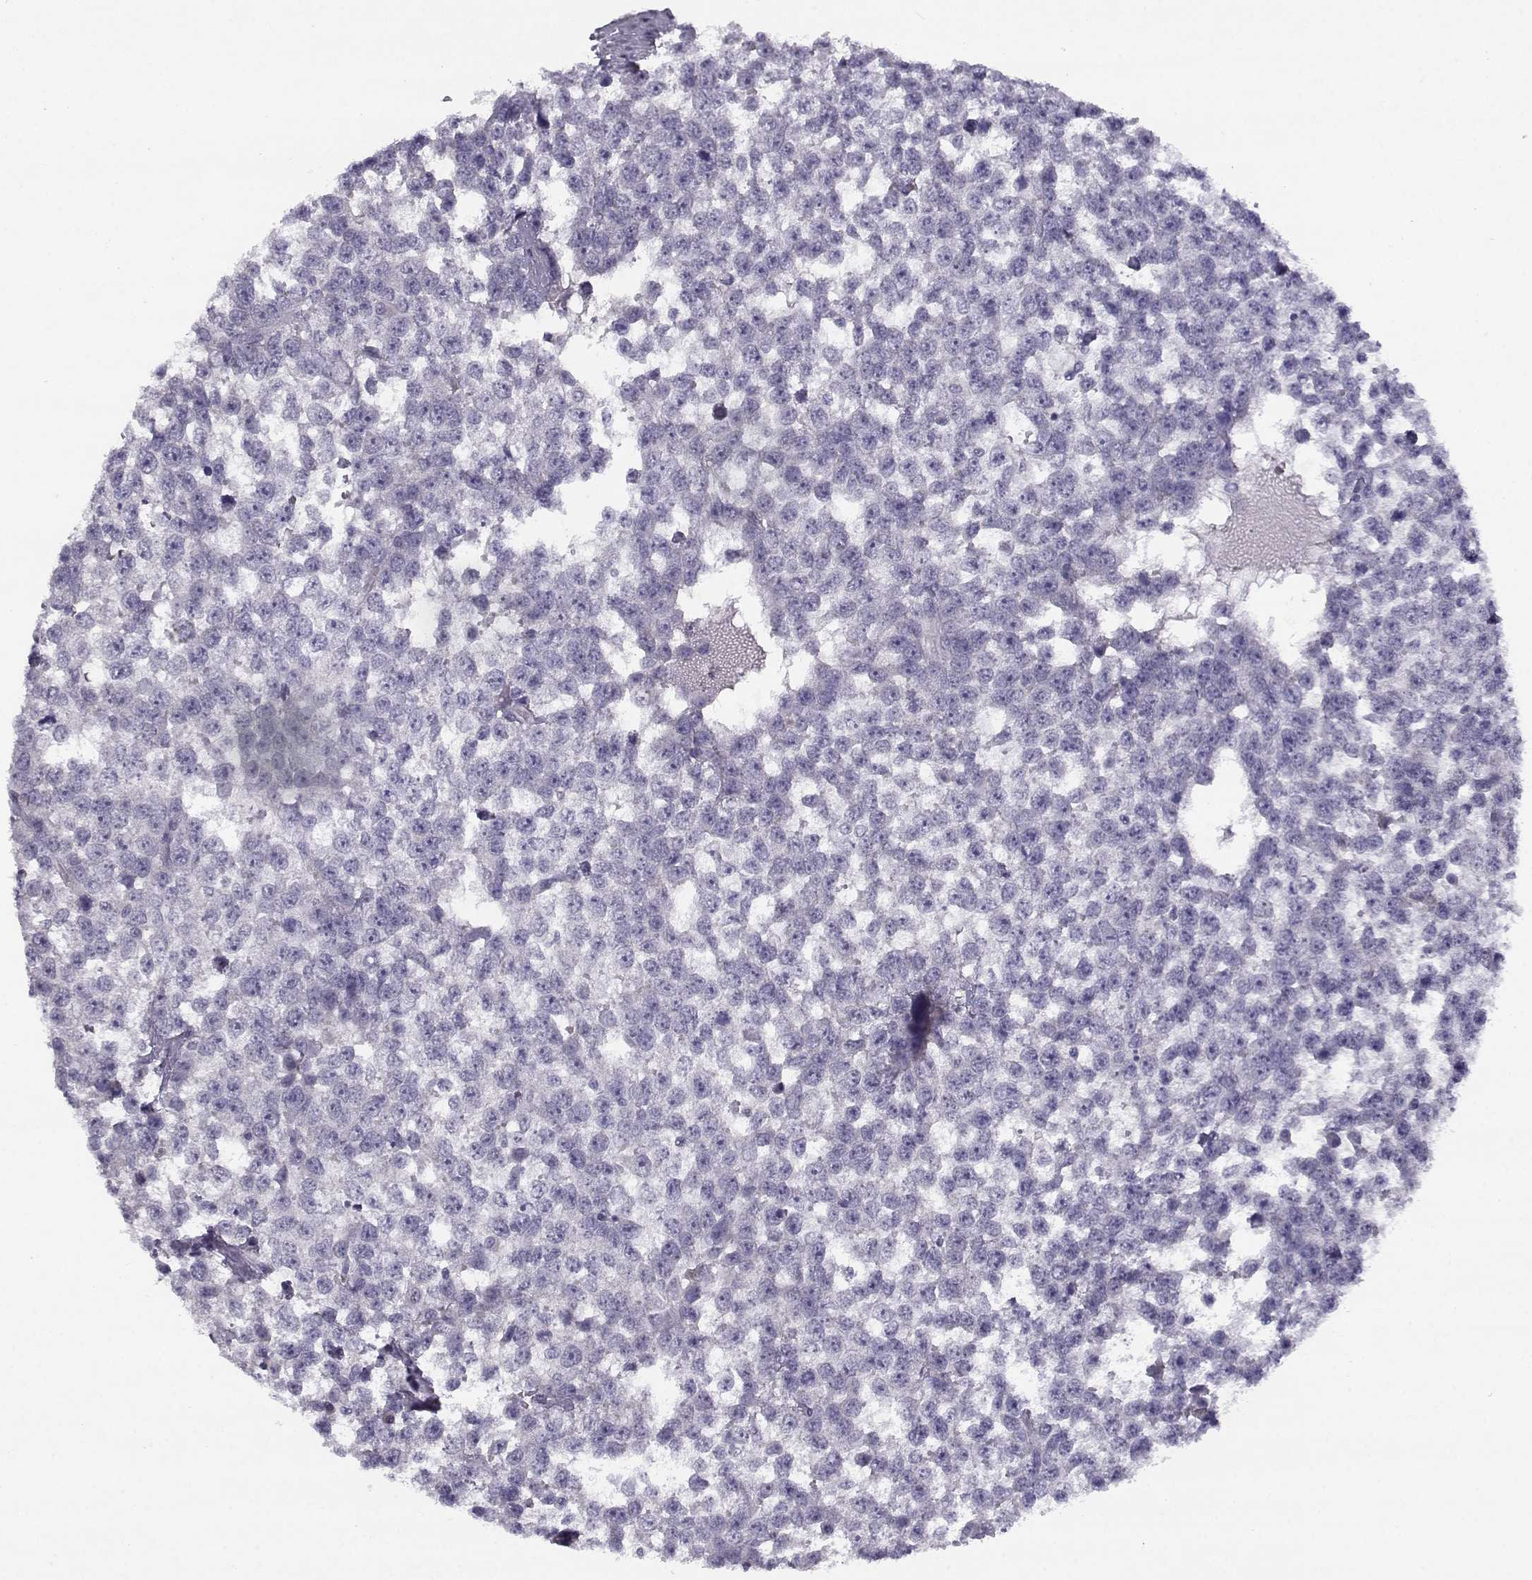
{"staining": {"intensity": "negative", "quantity": "none", "location": "none"}, "tissue": "testis cancer", "cell_type": "Tumor cells", "image_type": "cancer", "snomed": [{"axis": "morphology", "description": "Normal tissue, NOS"}, {"axis": "morphology", "description": "Seminoma, NOS"}, {"axis": "topography", "description": "Testis"}, {"axis": "topography", "description": "Epididymis"}], "caption": "Protein analysis of testis cancer (seminoma) exhibits no significant positivity in tumor cells. (DAB immunohistochemistry with hematoxylin counter stain).", "gene": "CREB3L3", "patient": {"sex": "male", "age": 34}}